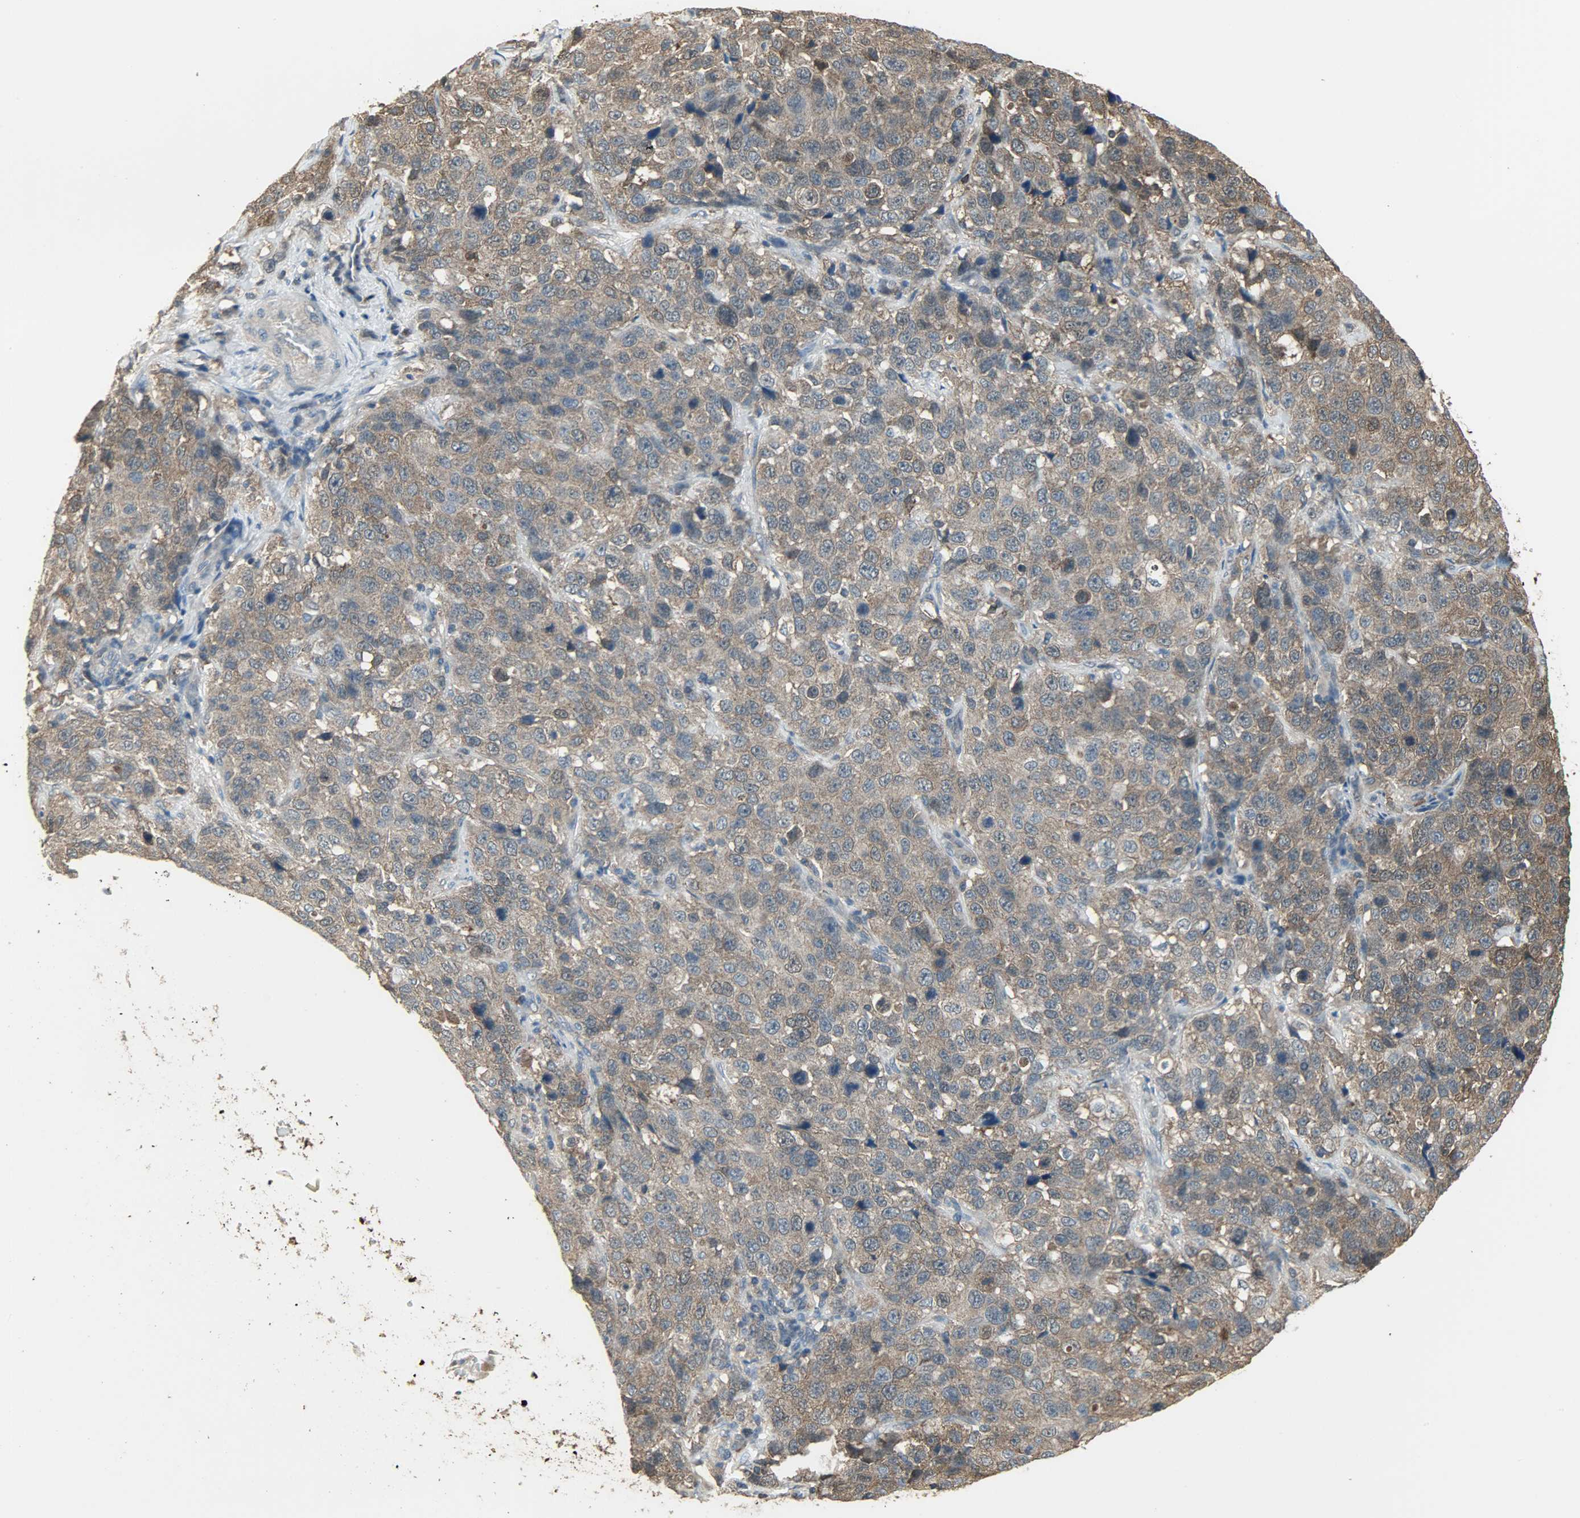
{"staining": {"intensity": "moderate", "quantity": ">75%", "location": "cytoplasmic/membranous"}, "tissue": "stomach cancer", "cell_type": "Tumor cells", "image_type": "cancer", "snomed": [{"axis": "morphology", "description": "Normal tissue, NOS"}, {"axis": "morphology", "description": "Adenocarcinoma, NOS"}, {"axis": "topography", "description": "Stomach"}], "caption": "Protein expression analysis of stomach adenocarcinoma exhibits moderate cytoplasmic/membranous positivity in about >75% of tumor cells.", "gene": "LDHB", "patient": {"sex": "male", "age": 48}}